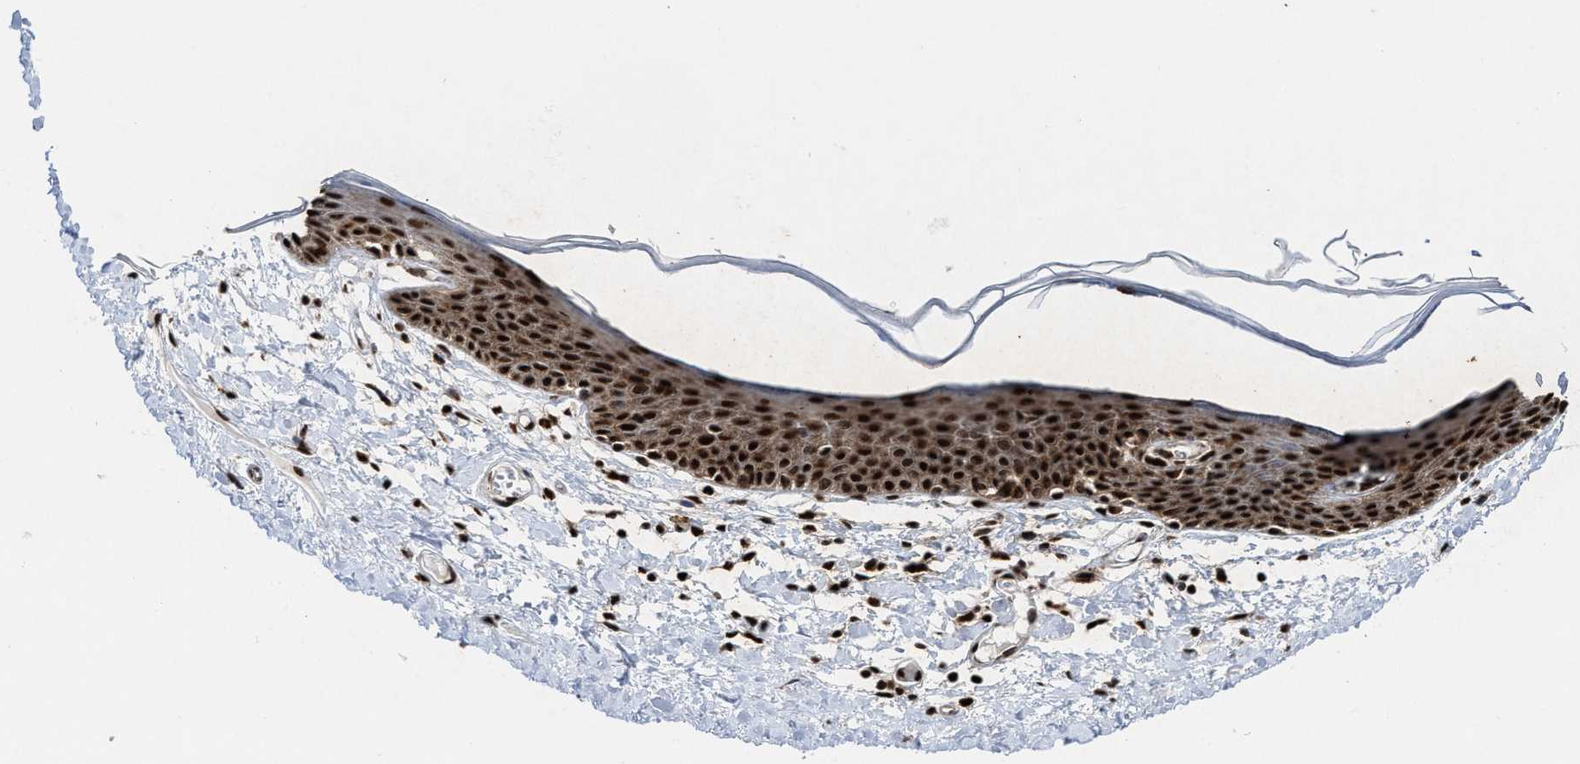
{"staining": {"intensity": "strong", "quantity": ">75%", "location": "nuclear"}, "tissue": "skin", "cell_type": "Epidermal cells", "image_type": "normal", "snomed": [{"axis": "morphology", "description": "Normal tissue, NOS"}, {"axis": "topography", "description": "Vulva"}], "caption": "The immunohistochemical stain labels strong nuclear positivity in epidermal cells of unremarkable skin. The protein is shown in brown color, while the nuclei are stained blue.", "gene": "ALYREF", "patient": {"sex": "female", "age": 54}}